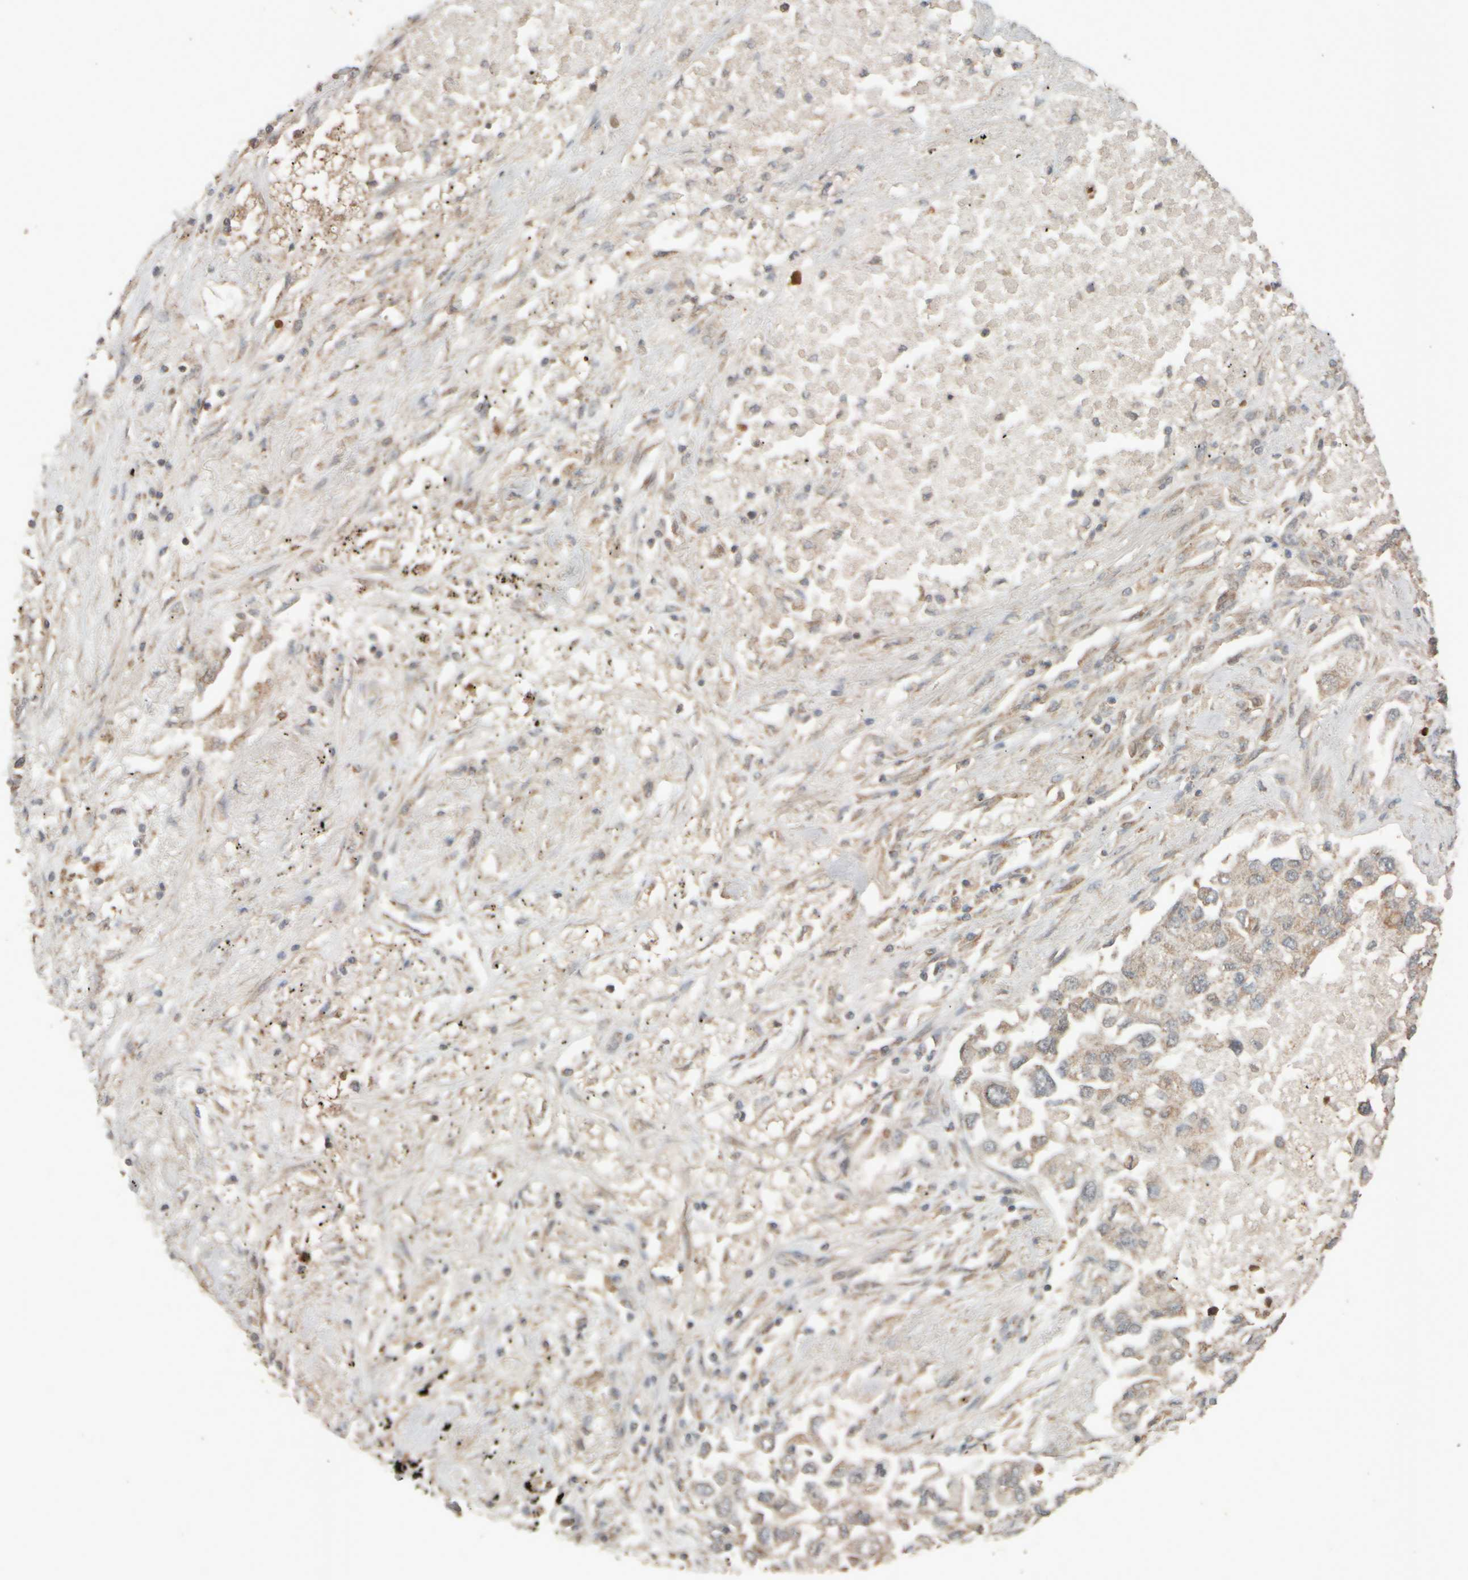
{"staining": {"intensity": "weak", "quantity": ">75%", "location": "cytoplasmic/membranous"}, "tissue": "lung cancer", "cell_type": "Tumor cells", "image_type": "cancer", "snomed": [{"axis": "morphology", "description": "Inflammation, NOS"}, {"axis": "morphology", "description": "Adenocarcinoma, NOS"}, {"axis": "topography", "description": "Lung"}], "caption": "Immunohistochemical staining of human adenocarcinoma (lung) exhibits low levels of weak cytoplasmic/membranous protein staining in approximately >75% of tumor cells.", "gene": "EIF2B3", "patient": {"sex": "male", "age": 63}}